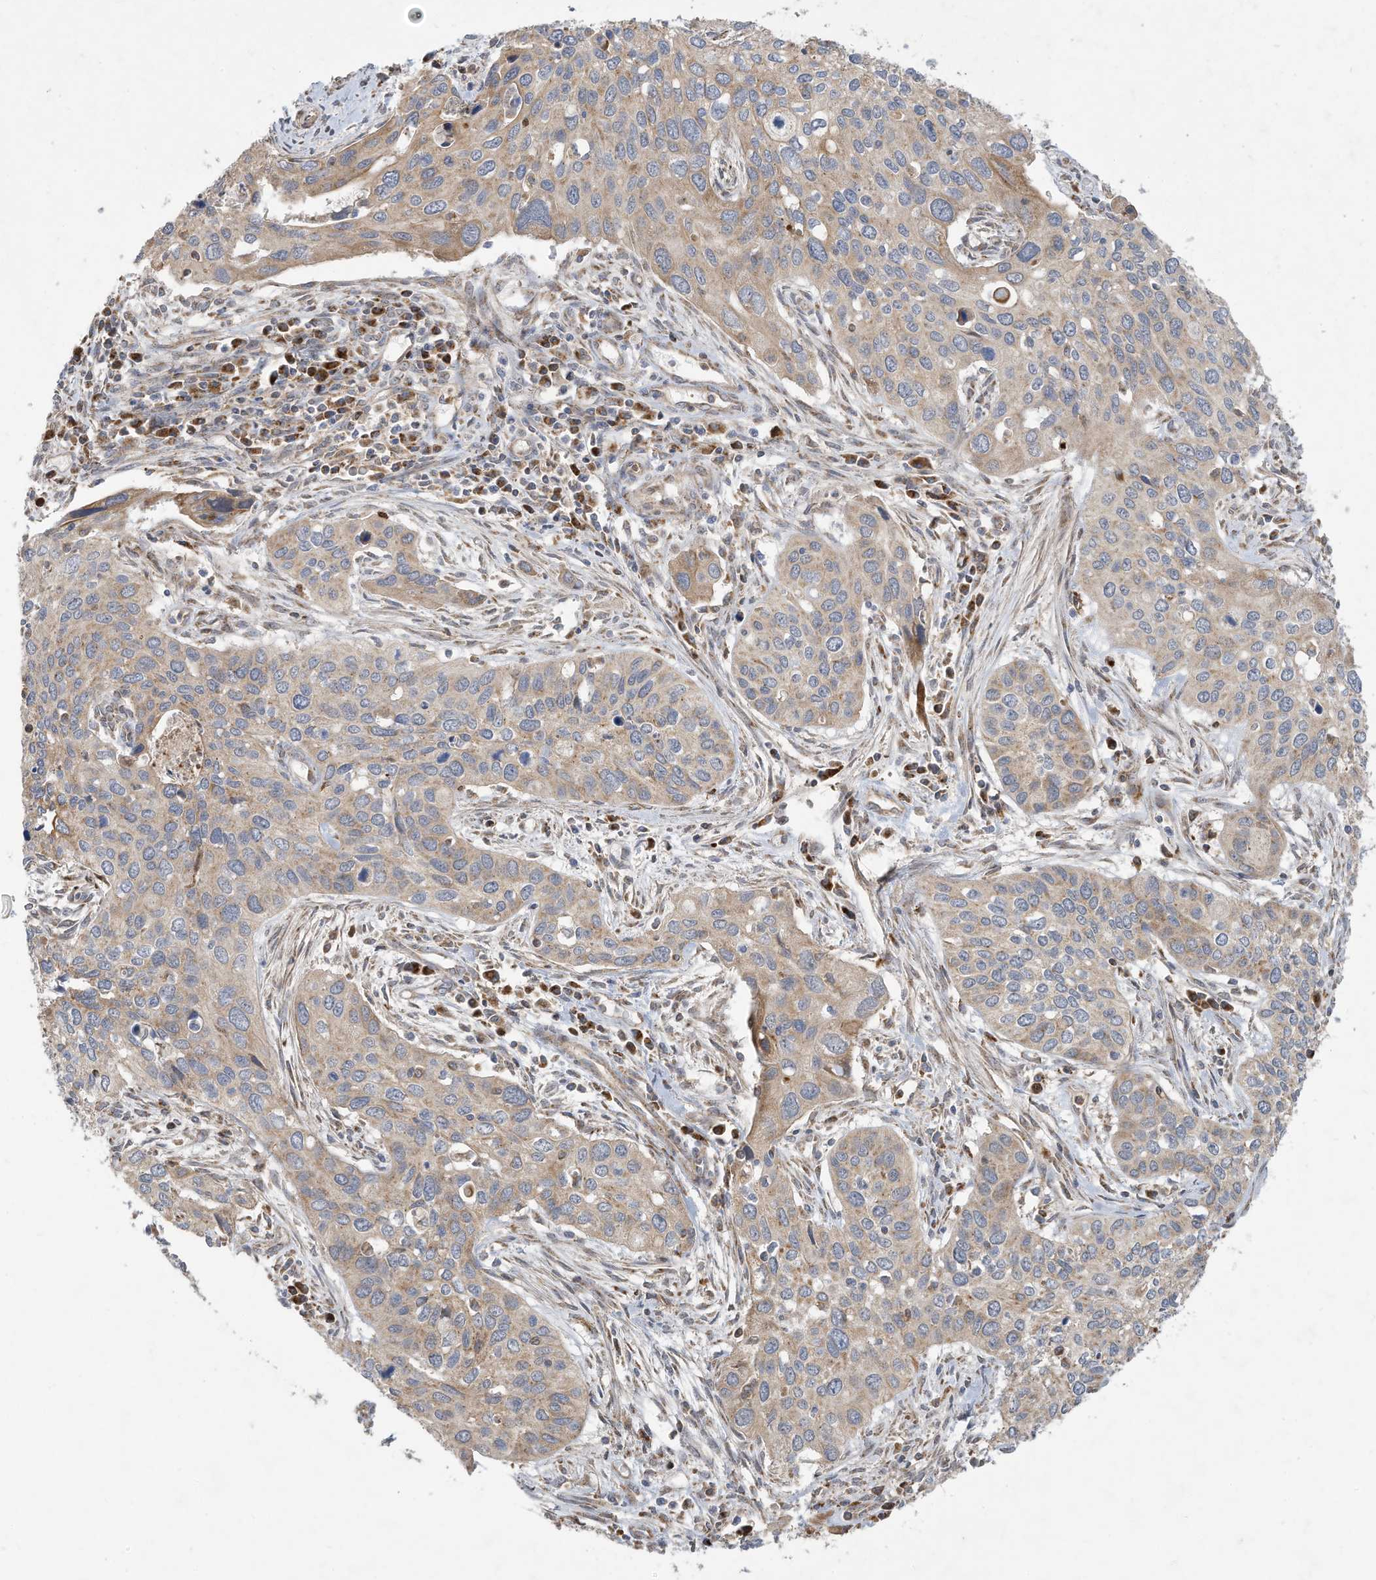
{"staining": {"intensity": "weak", "quantity": "<25%", "location": "cytoplasmic/membranous"}, "tissue": "cervical cancer", "cell_type": "Tumor cells", "image_type": "cancer", "snomed": [{"axis": "morphology", "description": "Squamous cell carcinoma, NOS"}, {"axis": "topography", "description": "Cervix"}], "caption": "Human cervical cancer stained for a protein using immunohistochemistry (IHC) reveals no positivity in tumor cells.", "gene": "C2orf74", "patient": {"sex": "female", "age": 55}}